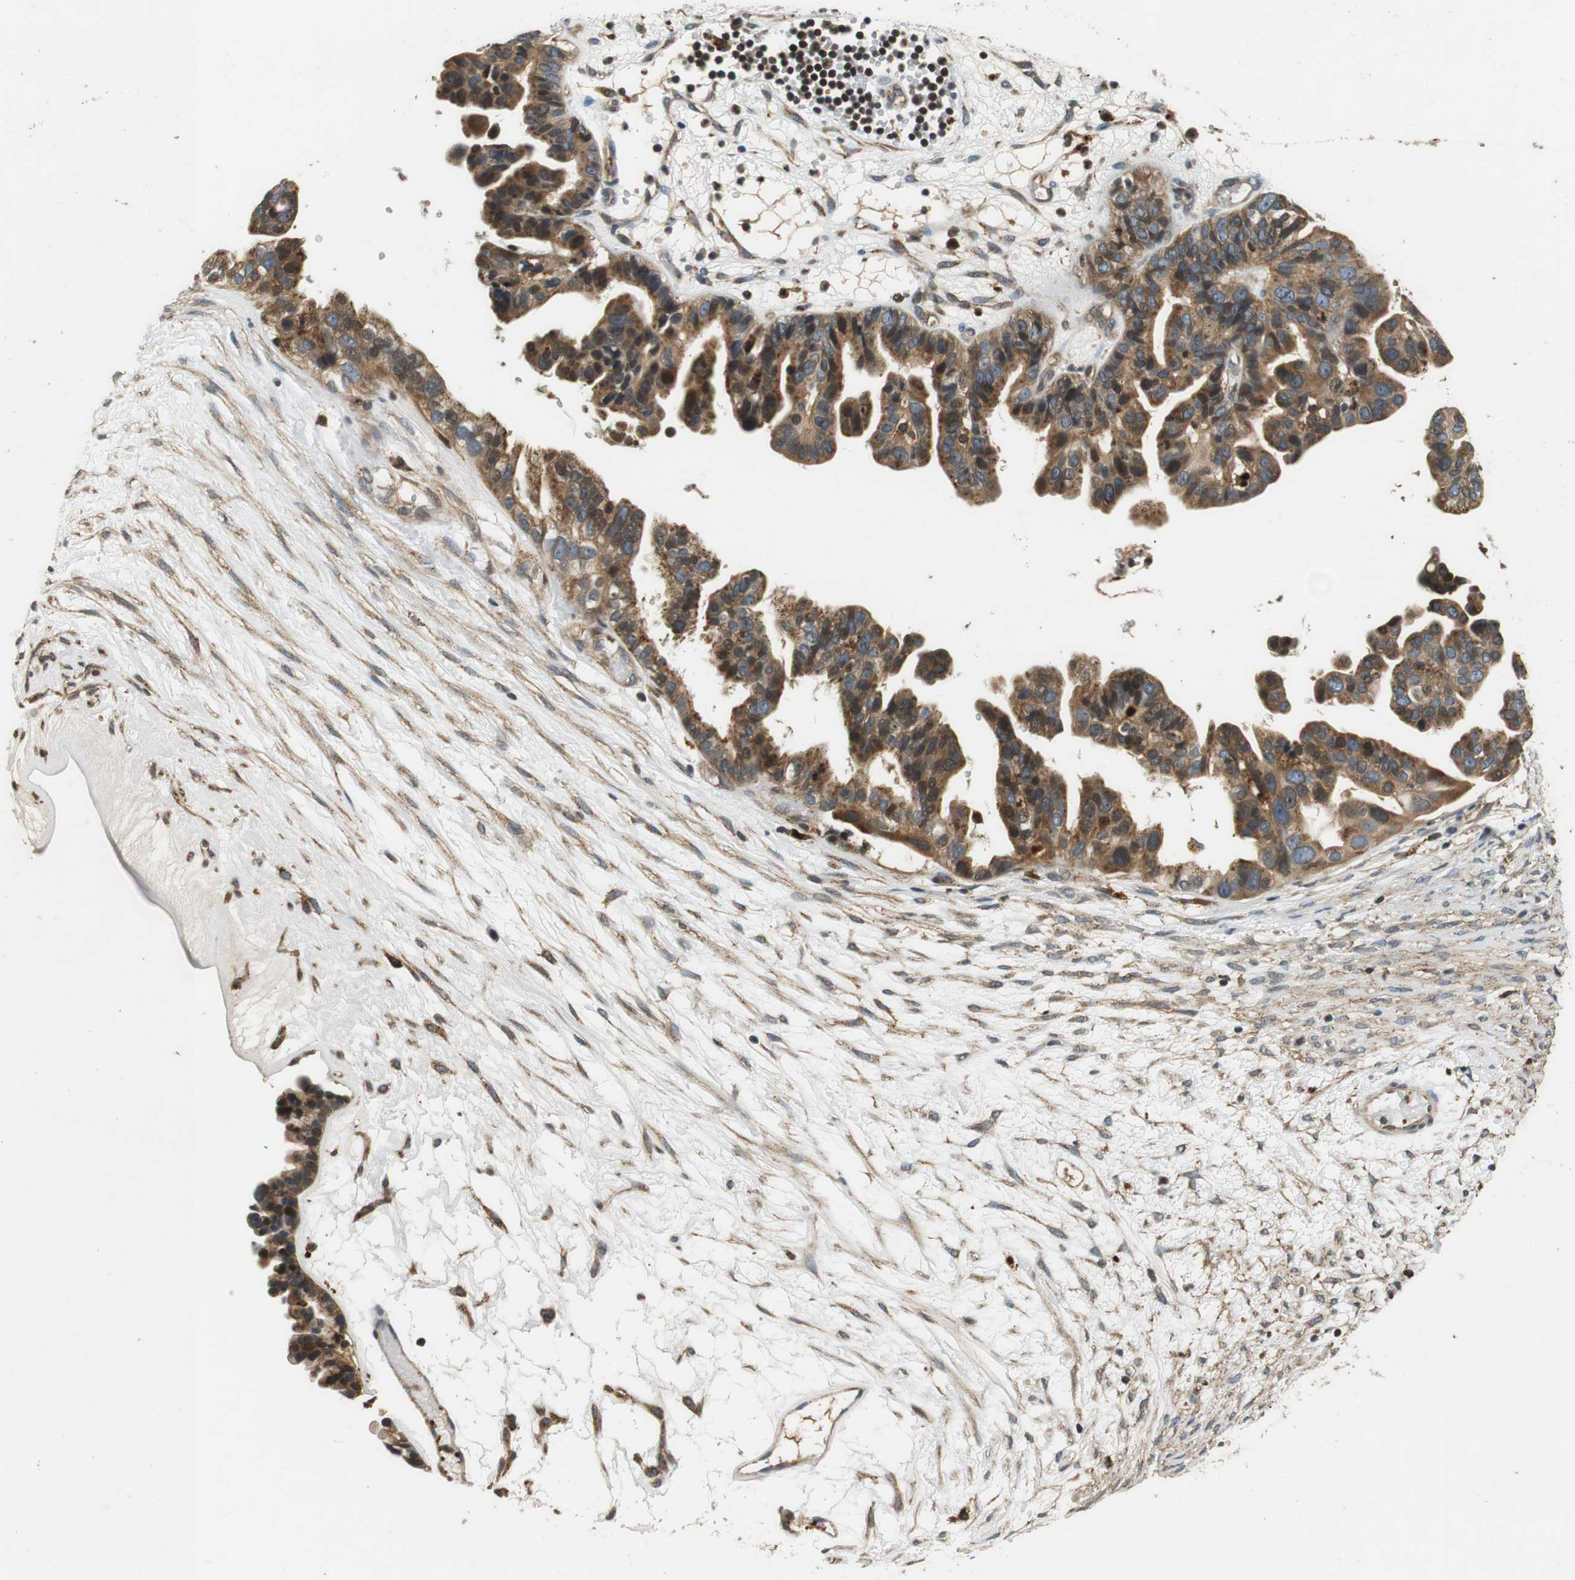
{"staining": {"intensity": "moderate", "quantity": ">75%", "location": "cytoplasmic/membranous"}, "tissue": "ovarian cancer", "cell_type": "Tumor cells", "image_type": "cancer", "snomed": [{"axis": "morphology", "description": "Cystadenocarcinoma, serous, NOS"}, {"axis": "topography", "description": "Ovary"}], "caption": "DAB (3,3'-diaminobenzidine) immunohistochemical staining of human serous cystadenocarcinoma (ovarian) exhibits moderate cytoplasmic/membranous protein positivity in approximately >75% of tumor cells. (Brightfield microscopy of DAB IHC at high magnification).", "gene": "TXNRD1", "patient": {"sex": "female", "age": 56}}